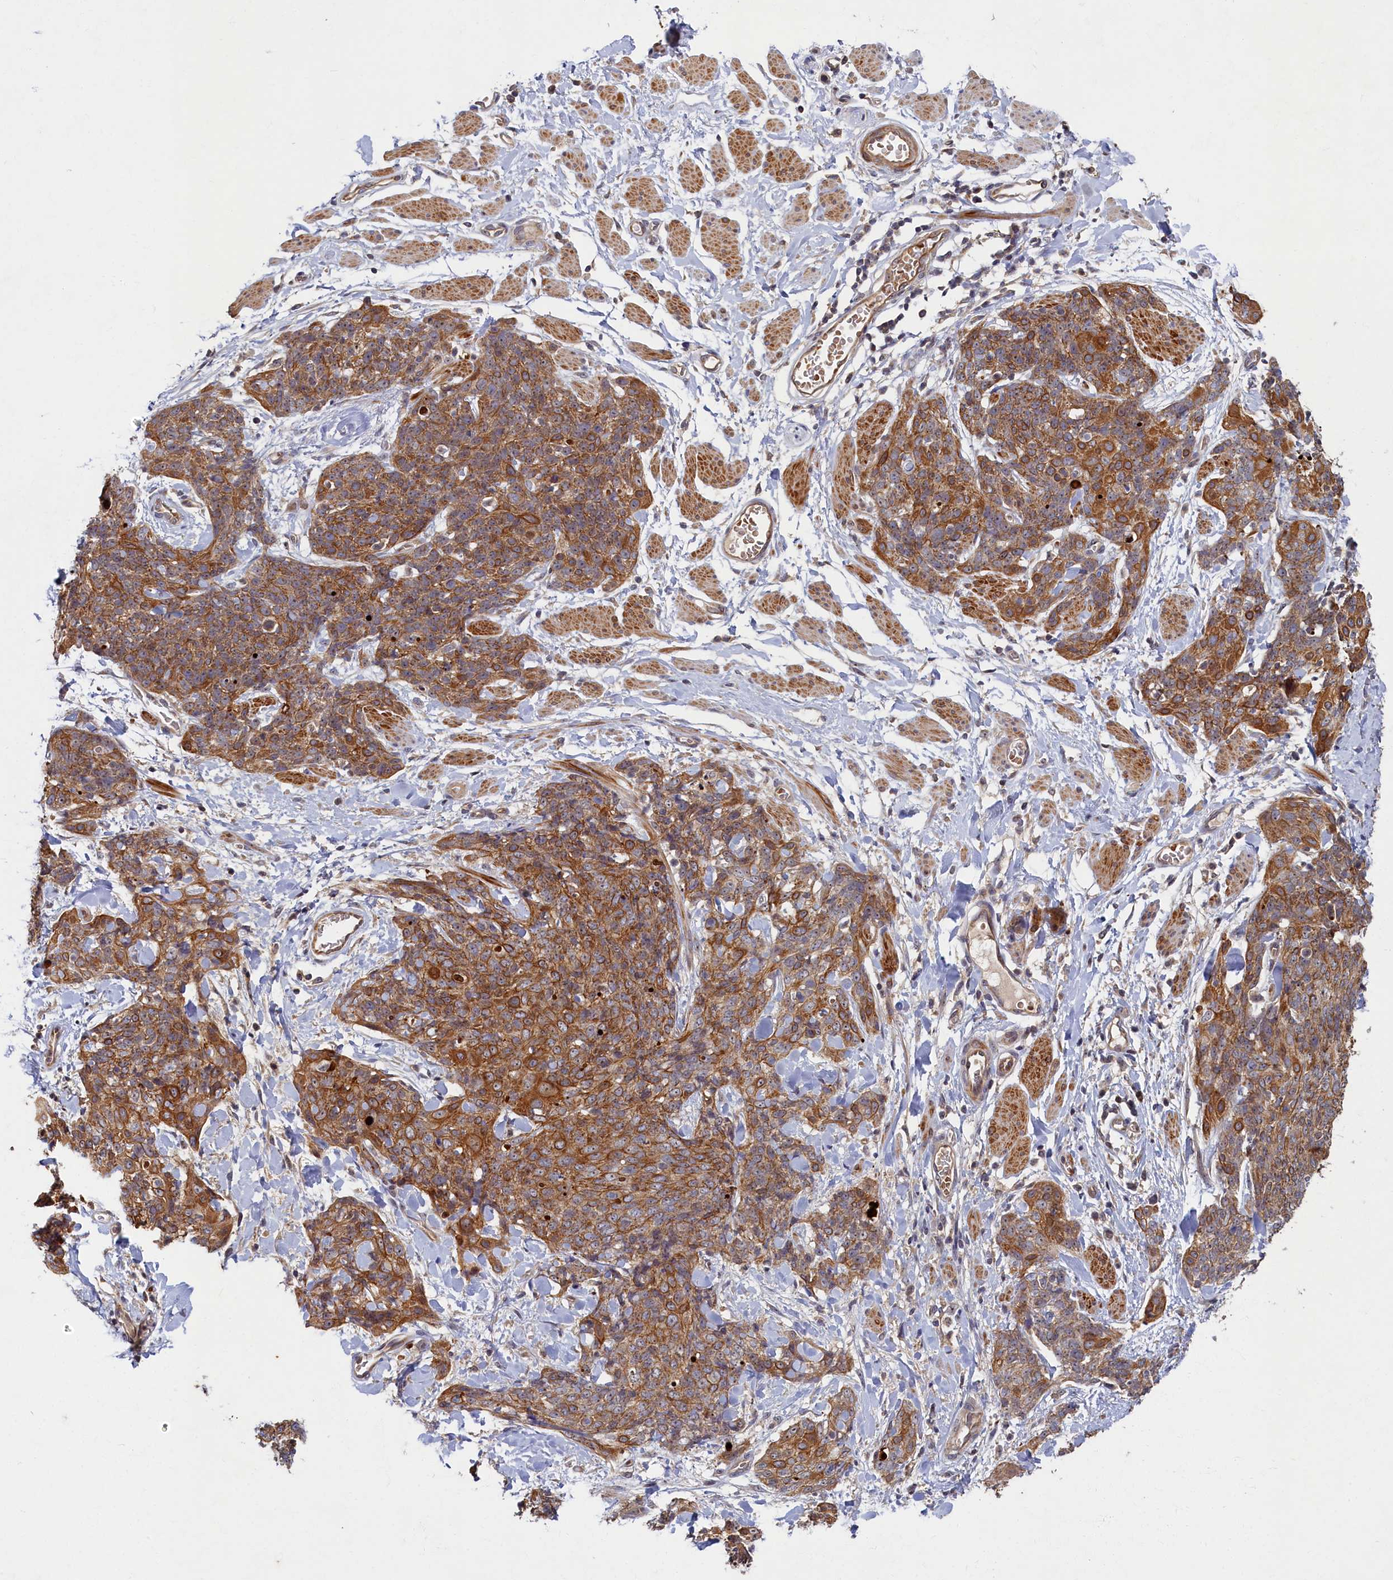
{"staining": {"intensity": "moderate", "quantity": ">75%", "location": "cytoplasmic/membranous"}, "tissue": "skin cancer", "cell_type": "Tumor cells", "image_type": "cancer", "snomed": [{"axis": "morphology", "description": "Squamous cell carcinoma, NOS"}, {"axis": "topography", "description": "Skin"}, {"axis": "topography", "description": "Vulva"}], "caption": "A brown stain highlights moderate cytoplasmic/membranous staining of a protein in human skin squamous cell carcinoma tumor cells.", "gene": "CEP20", "patient": {"sex": "female", "age": 85}}